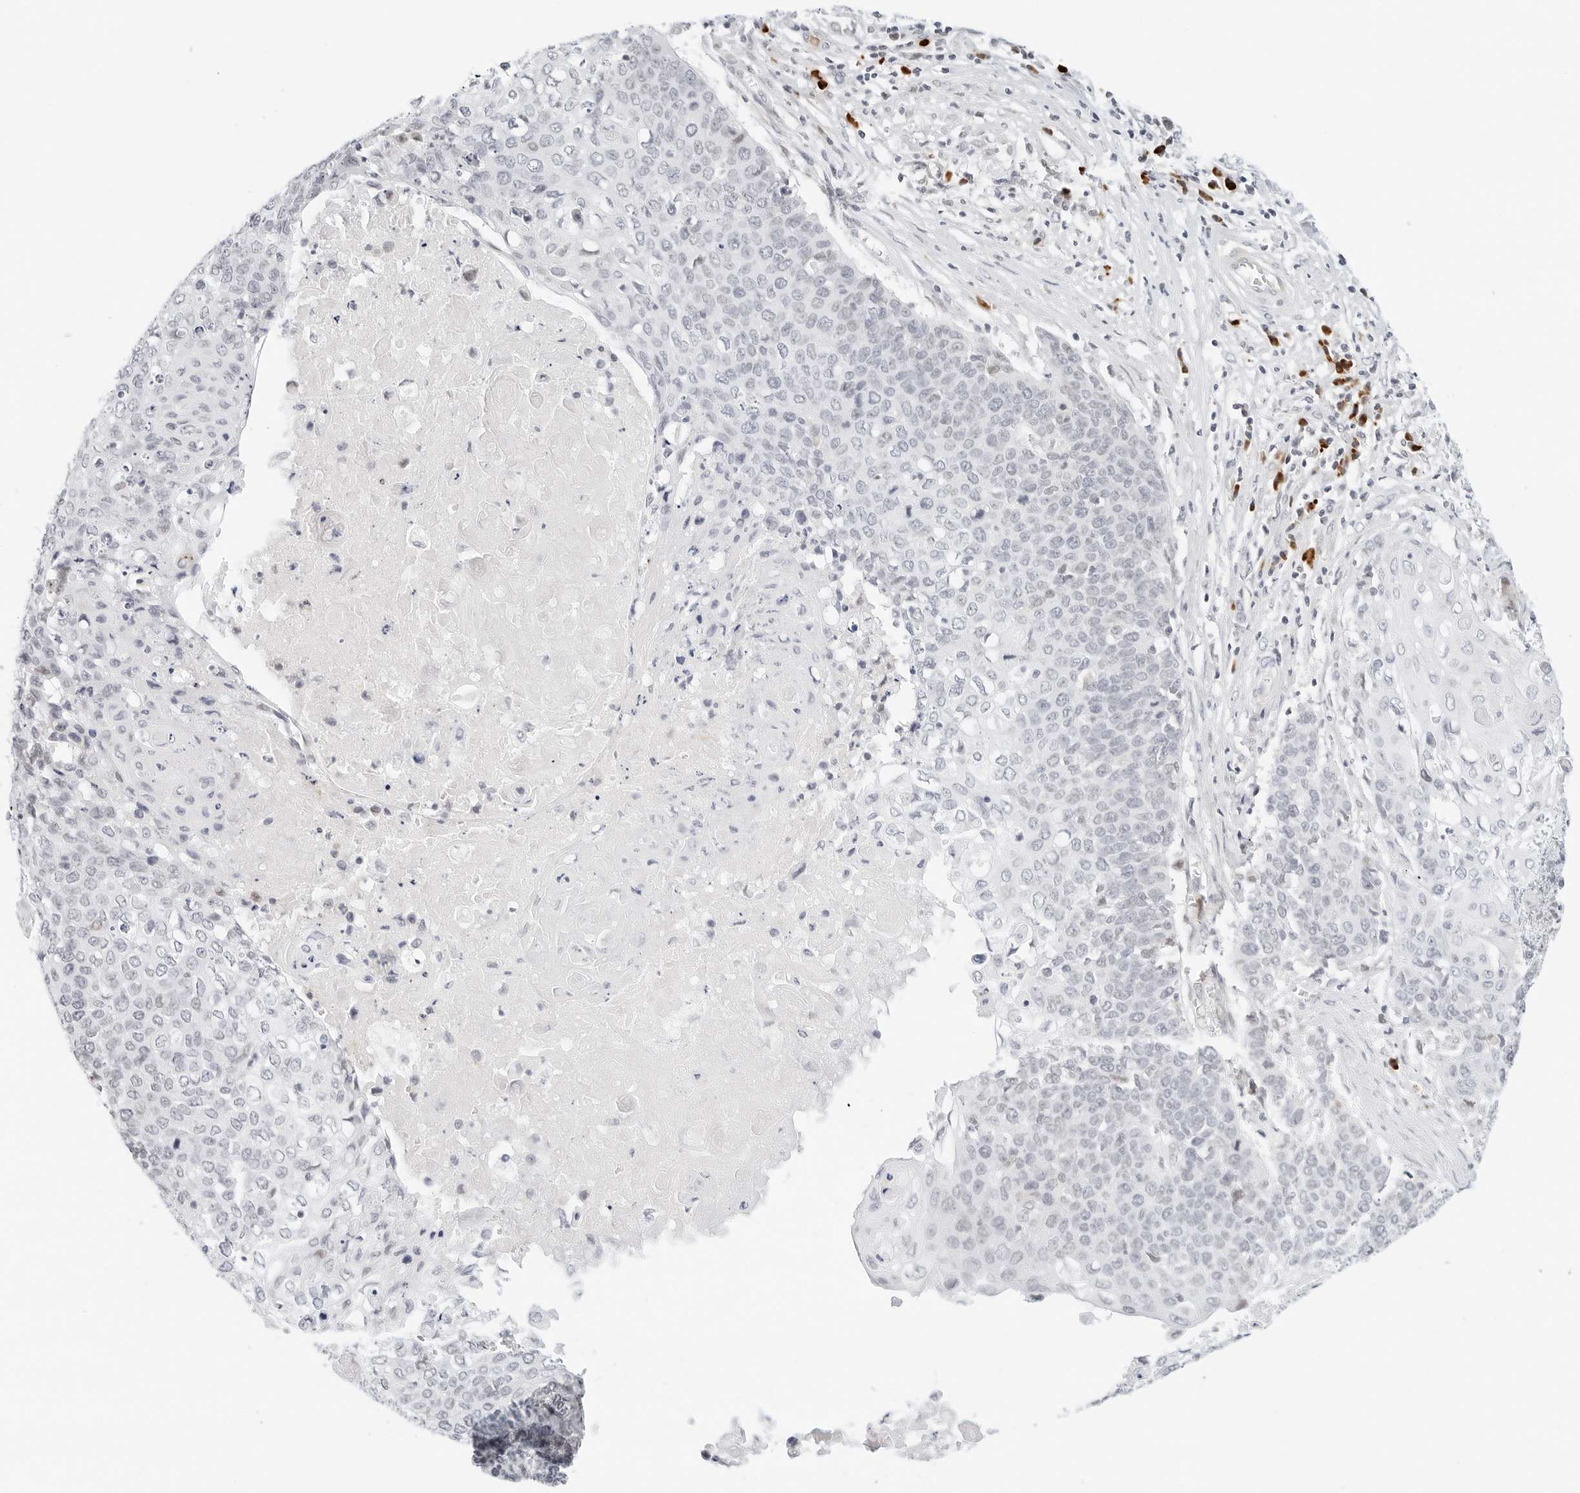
{"staining": {"intensity": "negative", "quantity": "none", "location": "none"}, "tissue": "cervical cancer", "cell_type": "Tumor cells", "image_type": "cancer", "snomed": [{"axis": "morphology", "description": "Squamous cell carcinoma, NOS"}, {"axis": "topography", "description": "Cervix"}], "caption": "Cervical cancer (squamous cell carcinoma) was stained to show a protein in brown. There is no significant positivity in tumor cells.", "gene": "PARP10", "patient": {"sex": "female", "age": 39}}